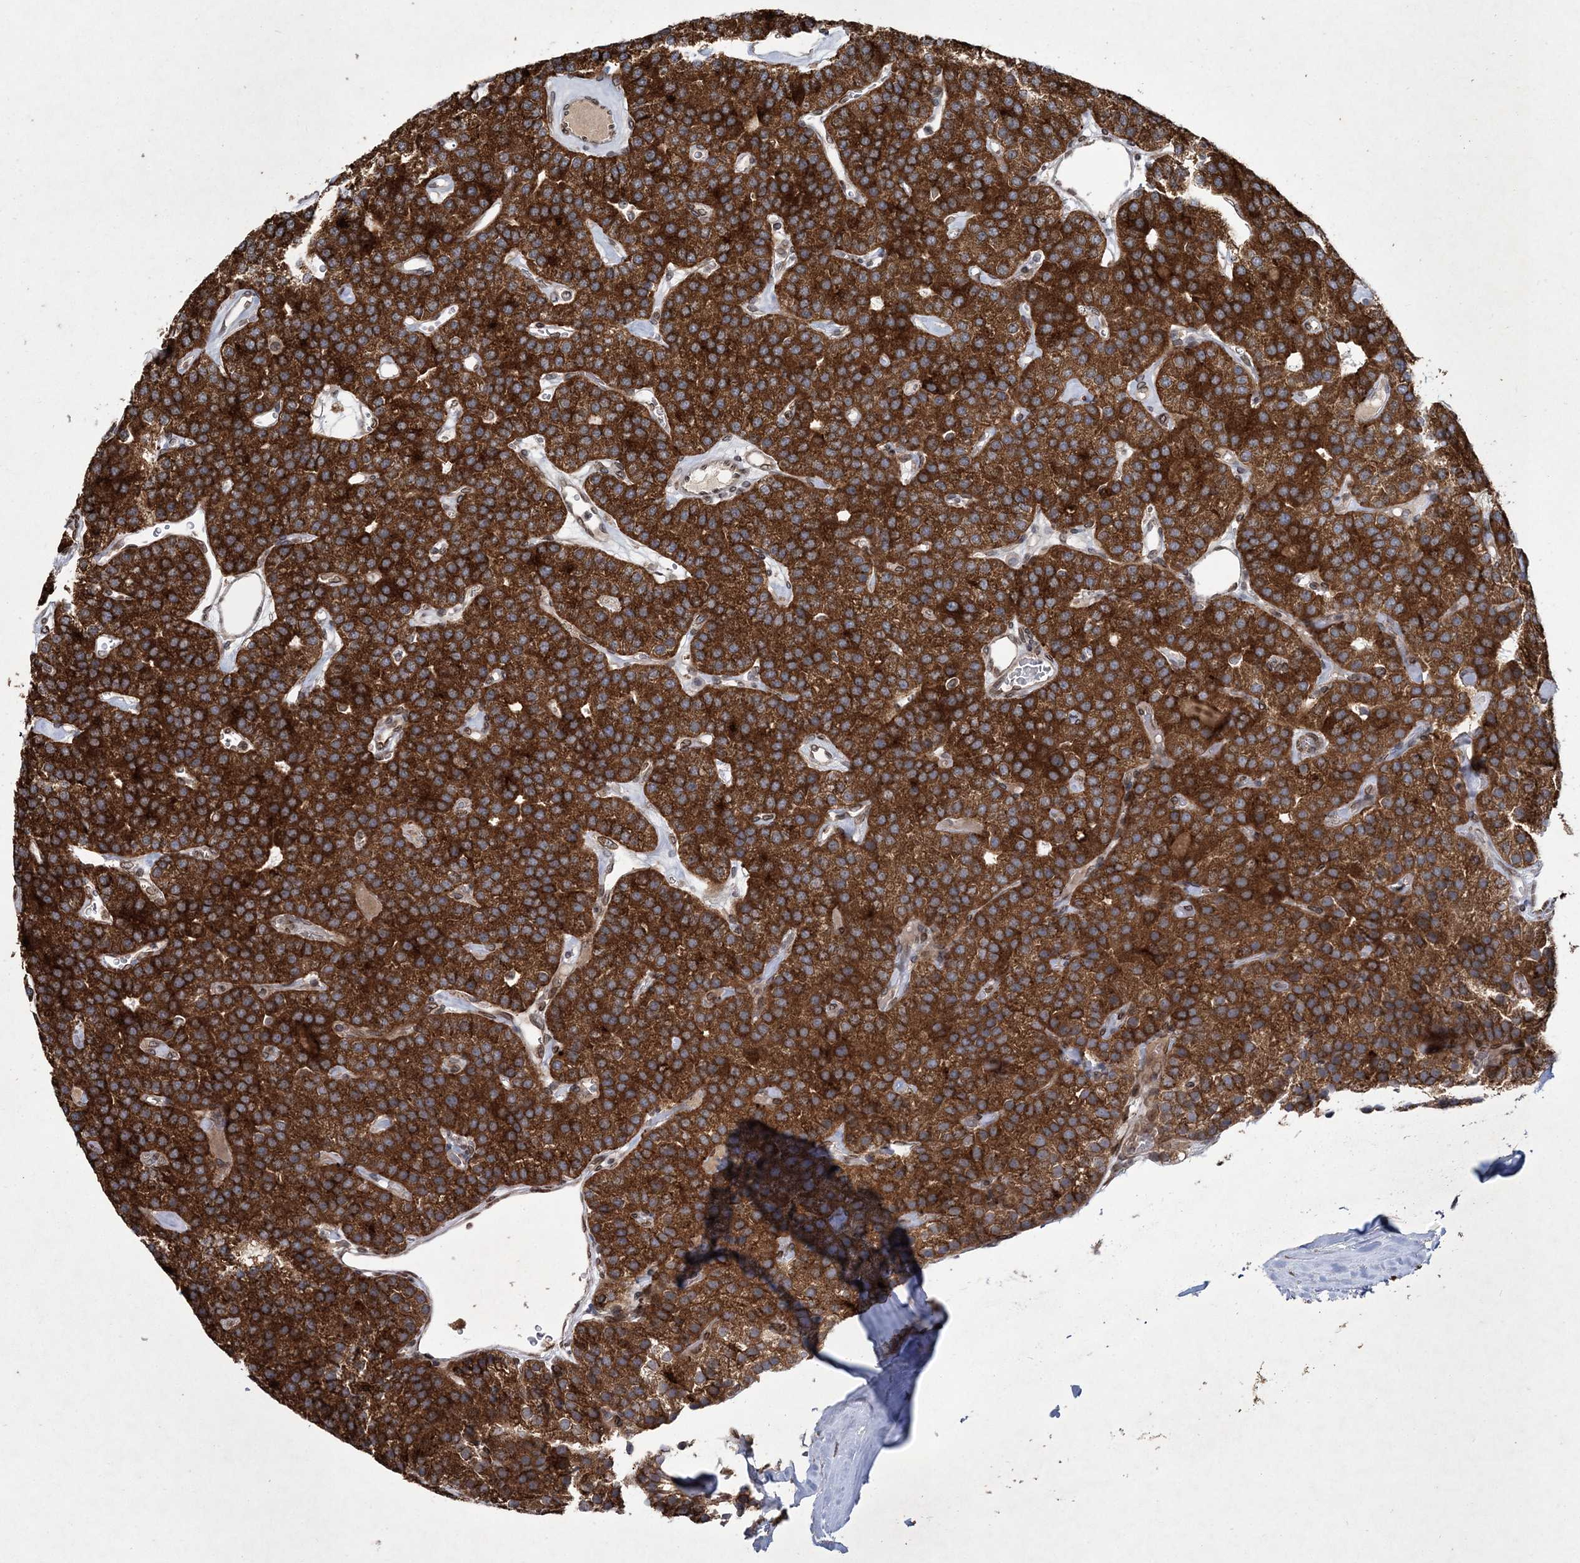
{"staining": {"intensity": "strong", "quantity": ">75%", "location": "cytoplasmic/membranous"}, "tissue": "parathyroid gland", "cell_type": "Glandular cells", "image_type": "normal", "snomed": [{"axis": "morphology", "description": "Normal tissue, NOS"}, {"axis": "morphology", "description": "Adenoma, NOS"}, {"axis": "topography", "description": "Parathyroid gland"}], "caption": "About >75% of glandular cells in normal parathyroid gland show strong cytoplasmic/membranous protein positivity as visualized by brown immunohistochemical staining.", "gene": "DNAJC27", "patient": {"sex": "female", "age": 86}}